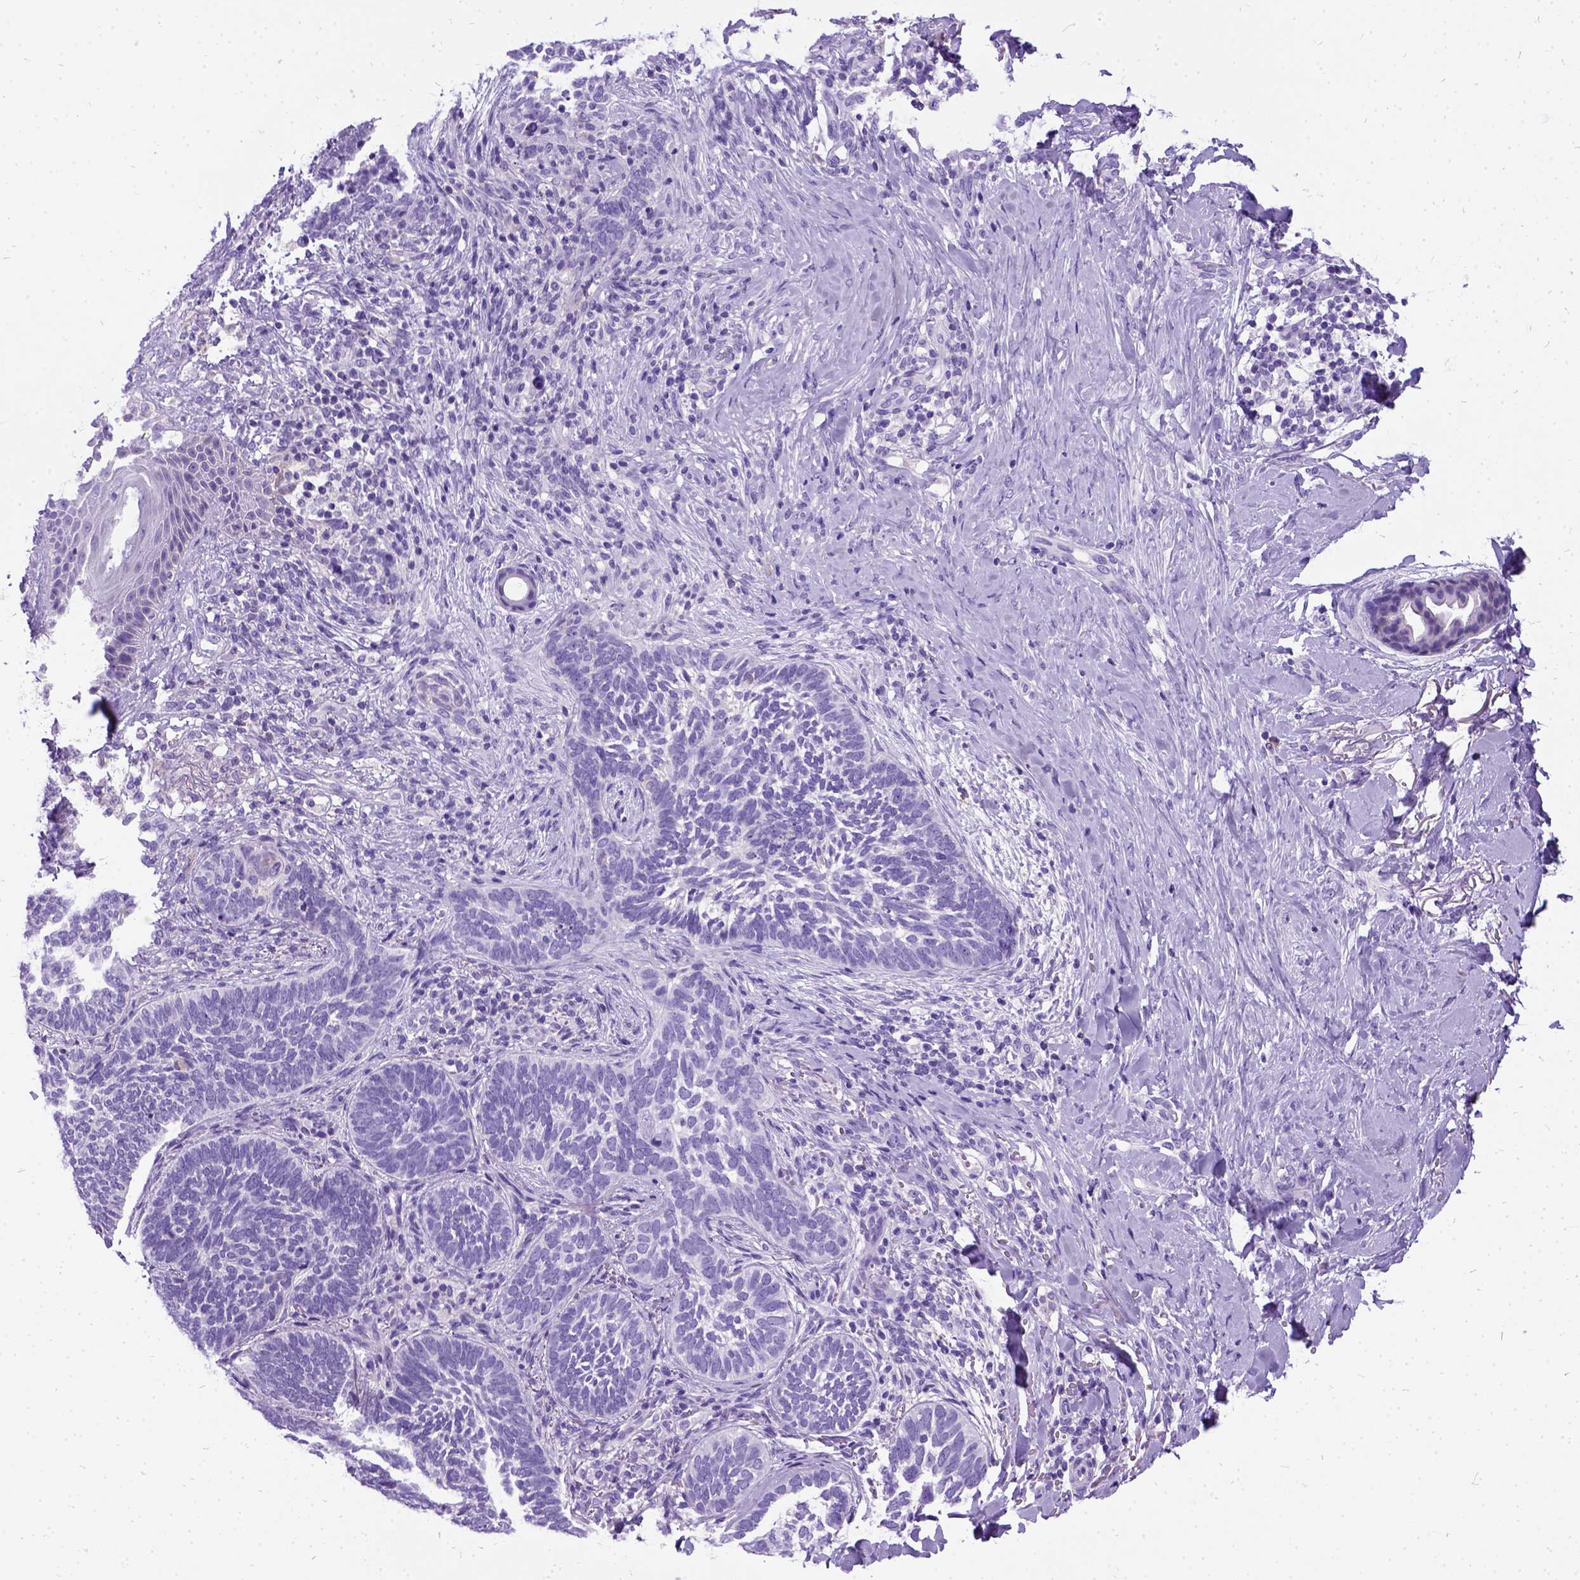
{"staining": {"intensity": "negative", "quantity": "none", "location": "none"}, "tissue": "skin cancer", "cell_type": "Tumor cells", "image_type": "cancer", "snomed": [{"axis": "morphology", "description": "Normal tissue, NOS"}, {"axis": "morphology", "description": "Basal cell carcinoma"}, {"axis": "topography", "description": "Skin"}], "caption": "Human skin cancer (basal cell carcinoma) stained for a protein using IHC exhibits no staining in tumor cells.", "gene": "PRG2", "patient": {"sex": "male", "age": 46}}